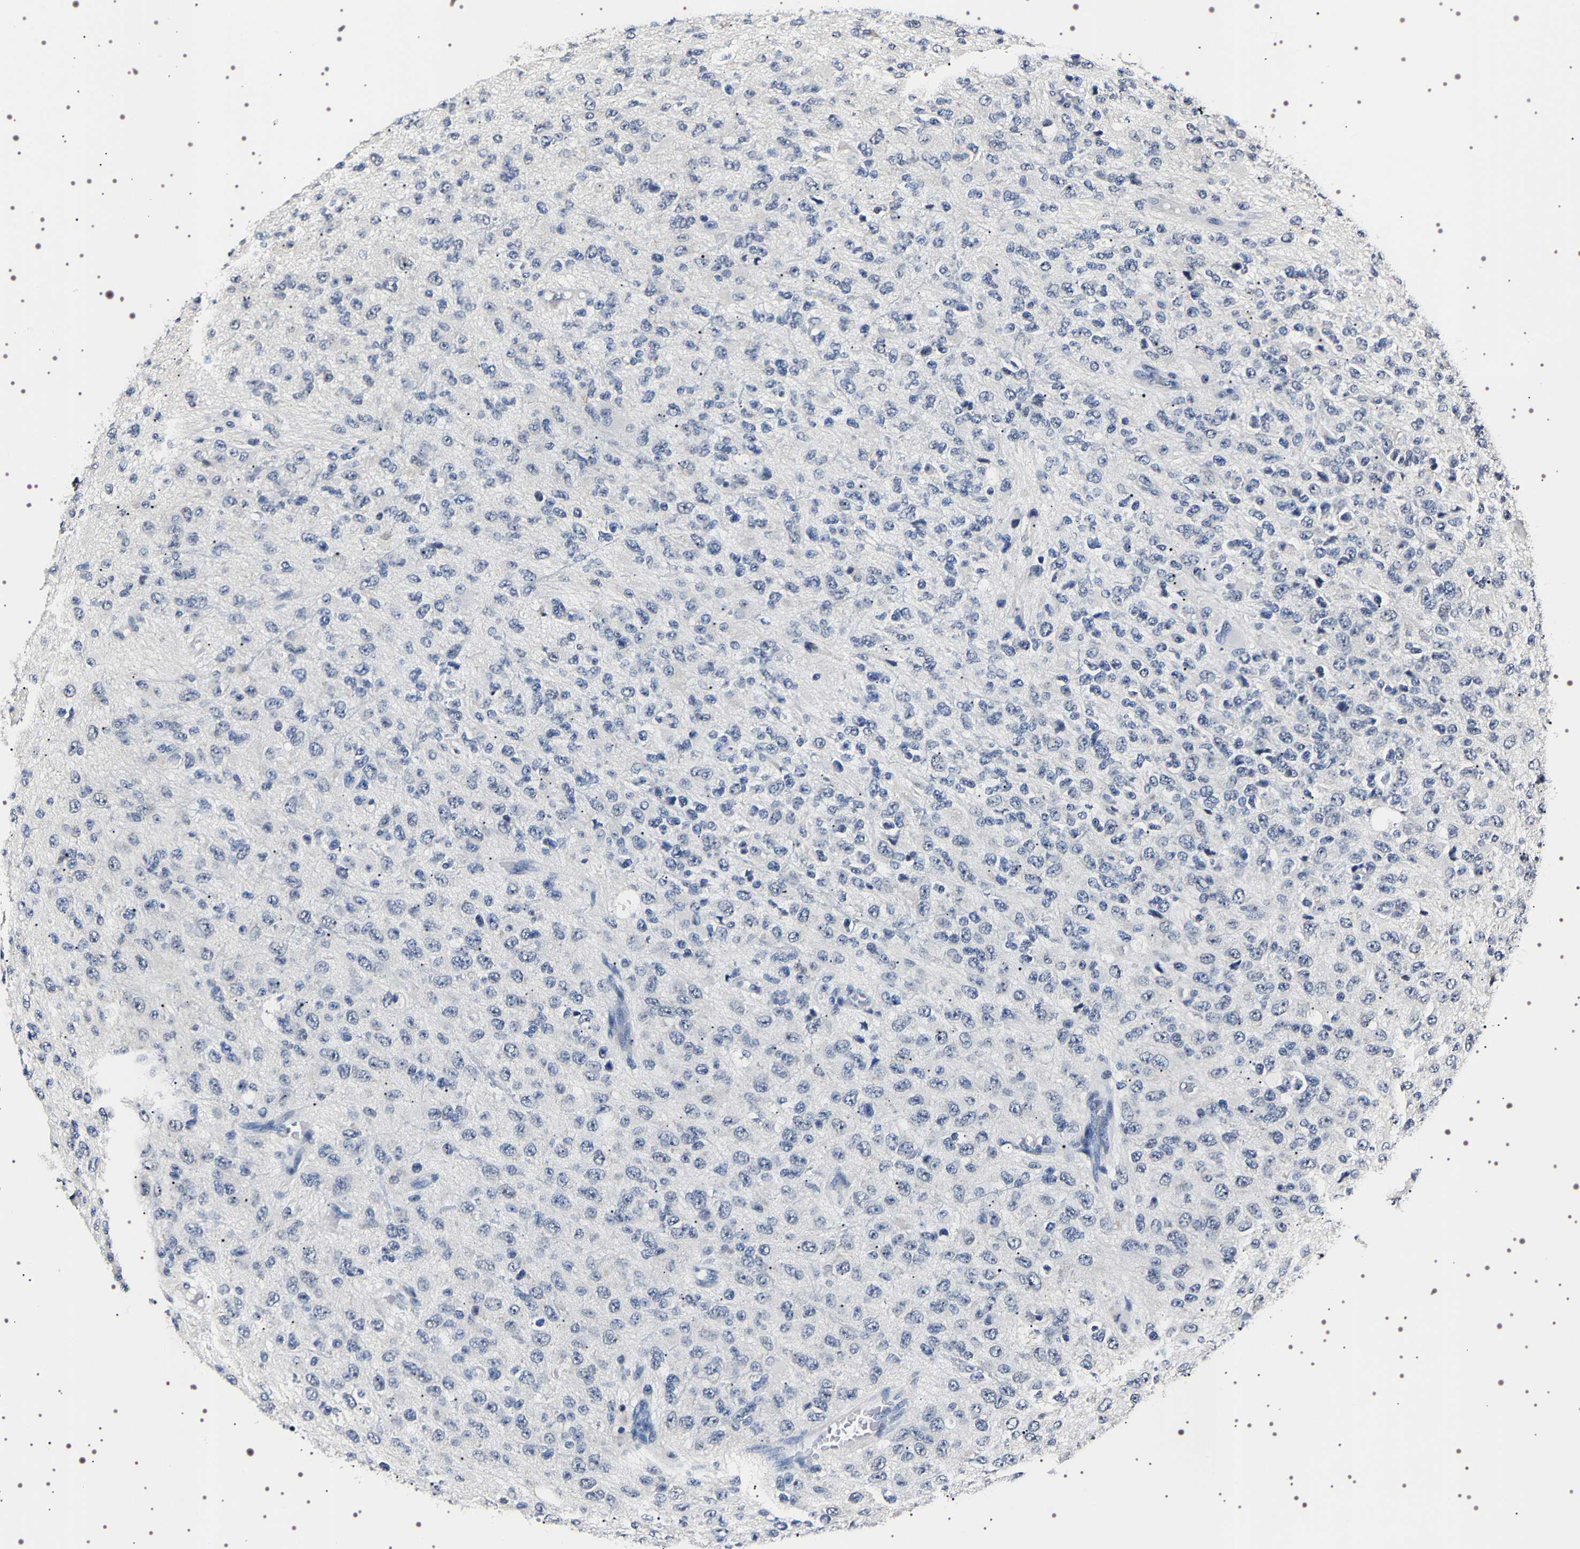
{"staining": {"intensity": "negative", "quantity": "none", "location": "none"}, "tissue": "glioma", "cell_type": "Tumor cells", "image_type": "cancer", "snomed": [{"axis": "morphology", "description": "Glioma, malignant, High grade"}, {"axis": "topography", "description": "pancreas cauda"}], "caption": "This image is of malignant high-grade glioma stained with immunohistochemistry to label a protein in brown with the nuclei are counter-stained blue. There is no positivity in tumor cells.", "gene": "GNL3", "patient": {"sex": "male", "age": 60}}